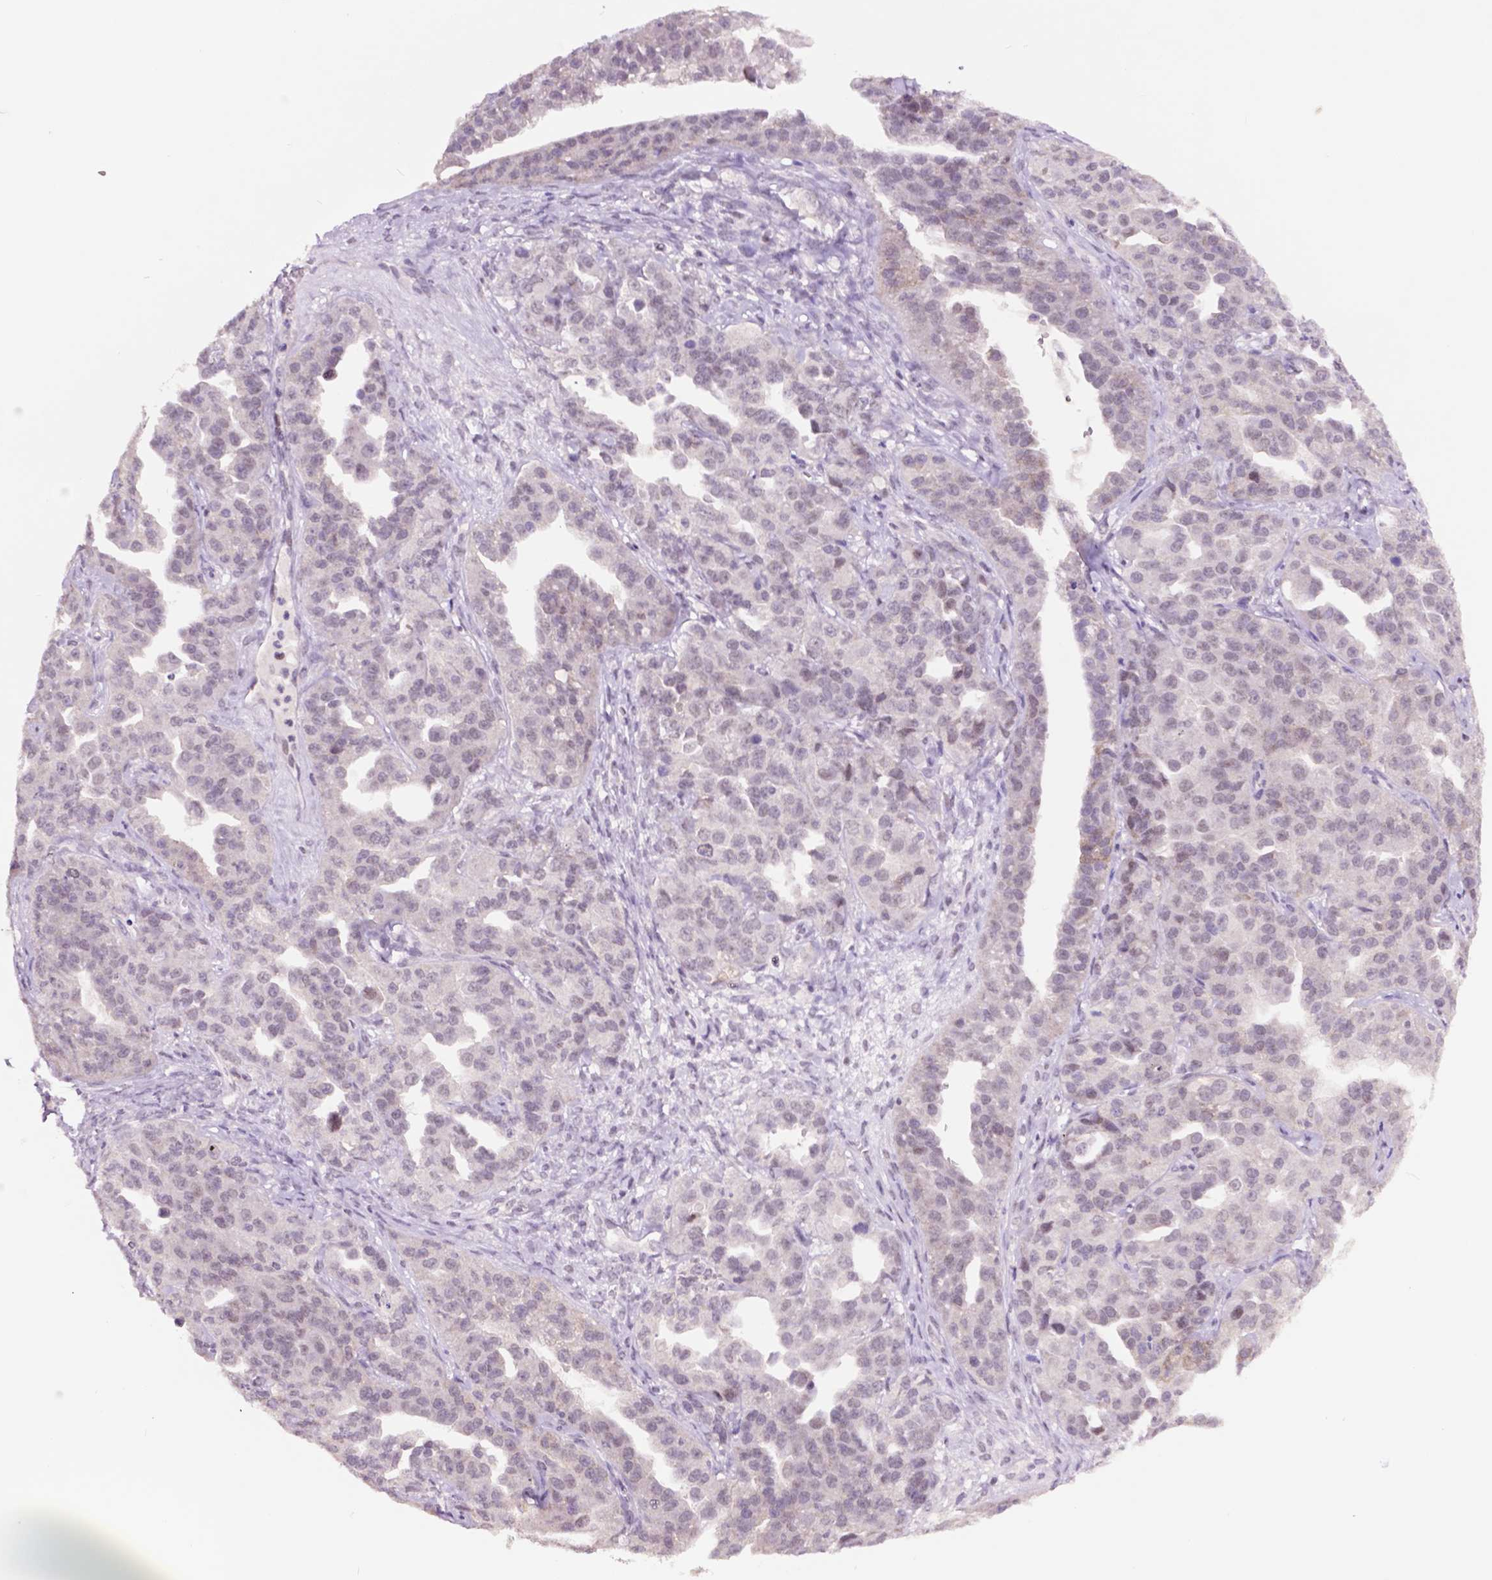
{"staining": {"intensity": "negative", "quantity": "none", "location": "none"}, "tissue": "ovarian cancer", "cell_type": "Tumor cells", "image_type": "cancer", "snomed": [{"axis": "morphology", "description": "Cystadenocarcinoma, serous, NOS"}, {"axis": "topography", "description": "Ovary"}], "caption": "Tumor cells show no significant staining in ovarian cancer.", "gene": "NCOR1", "patient": {"sex": "female", "age": 75}}